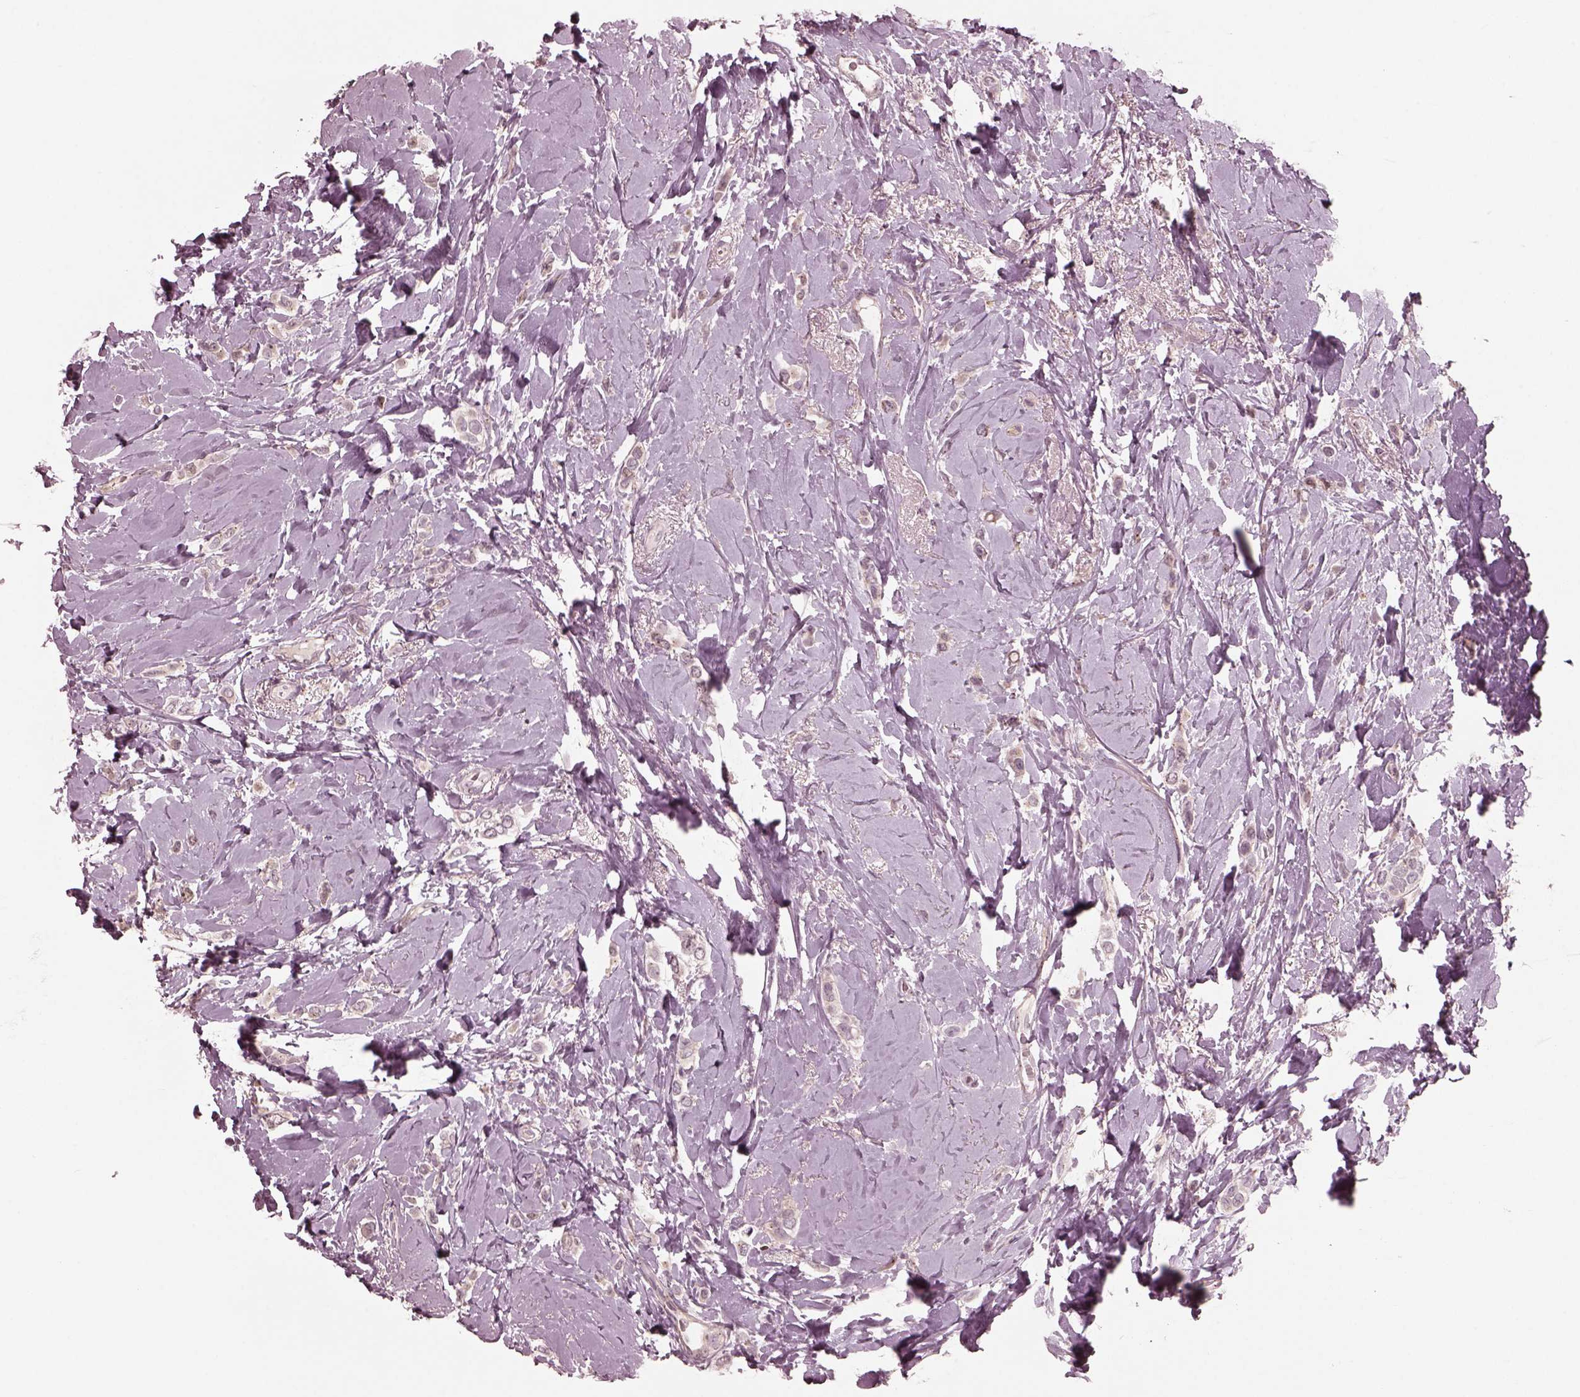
{"staining": {"intensity": "weak", "quantity": "<25%", "location": "cytoplasmic/membranous"}, "tissue": "breast cancer", "cell_type": "Tumor cells", "image_type": "cancer", "snomed": [{"axis": "morphology", "description": "Lobular carcinoma"}, {"axis": "topography", "description": "Breast"}], "caption": "Protein analysis of lobular carcinoma (breast) reveals no significant staining in tumor cells.", "gene": "SAXO1", "patient": {"sex": "female", "age": 66}}